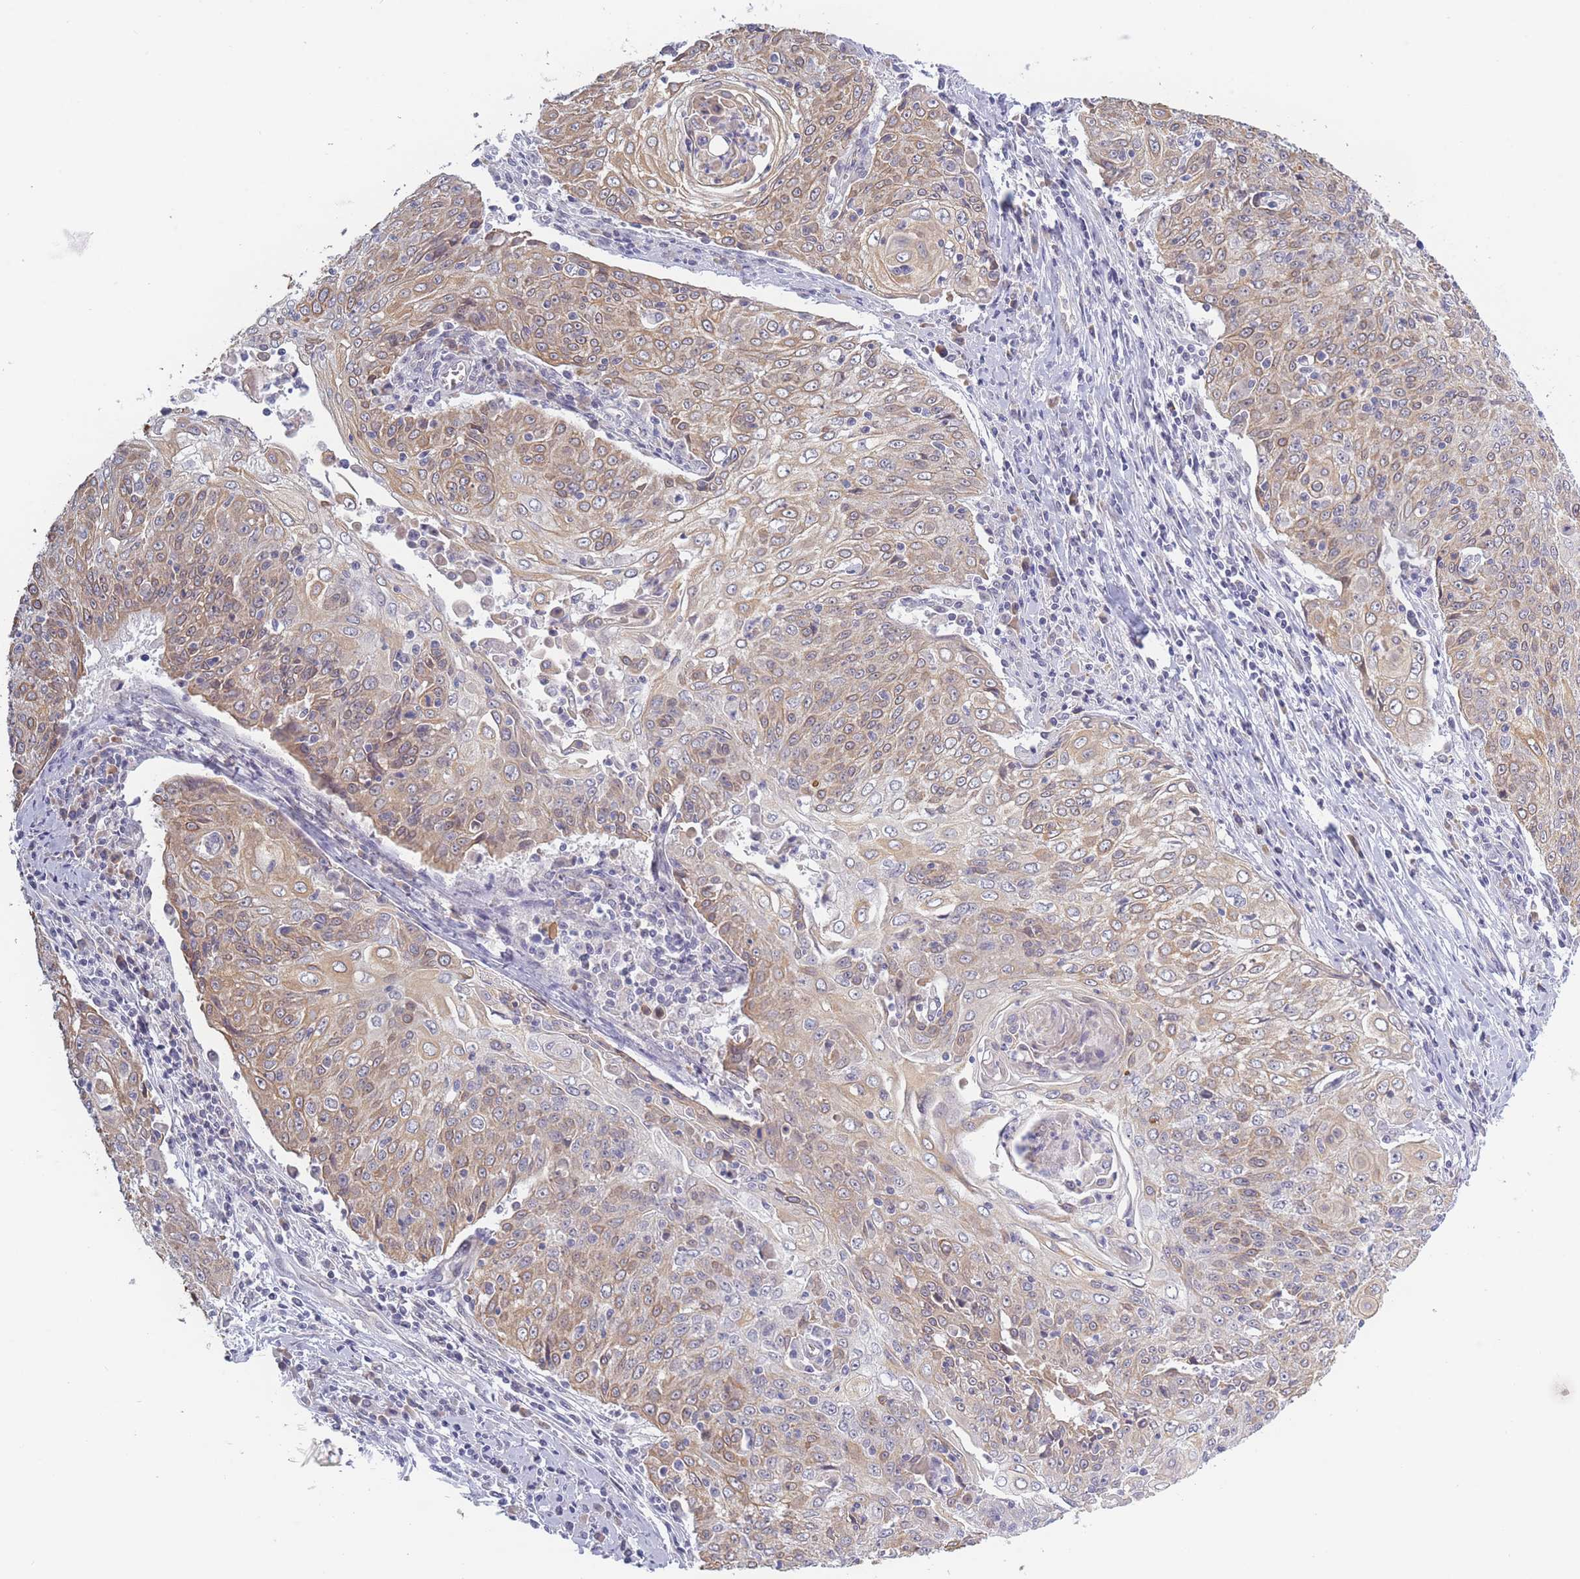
{"staining": {"intensity": "moderate", "quantity": "25%-75%", "location": "cytoplasmic/membranous"}, "tissue": "cervical cancer", "cell_type": "Tumor cells", "image_type": "cancer", "snomed": [{"axis": "morphology", "description": "Squamous cell carcinoma, NOS"}, {"axis": "topography", "description": "Cervix"}], "caption": "Protein expression analysis of squamous cell carcinoma (cervical) reveals moderate cytoplasmic/membranous positivity in approximately 25%-75% of tumor cells. Immunohistochemistry stains the protein in brown and the nuclei are stained blue.", "gene": "FAM227B", "patient": {"sex": "female", "age": 48}}